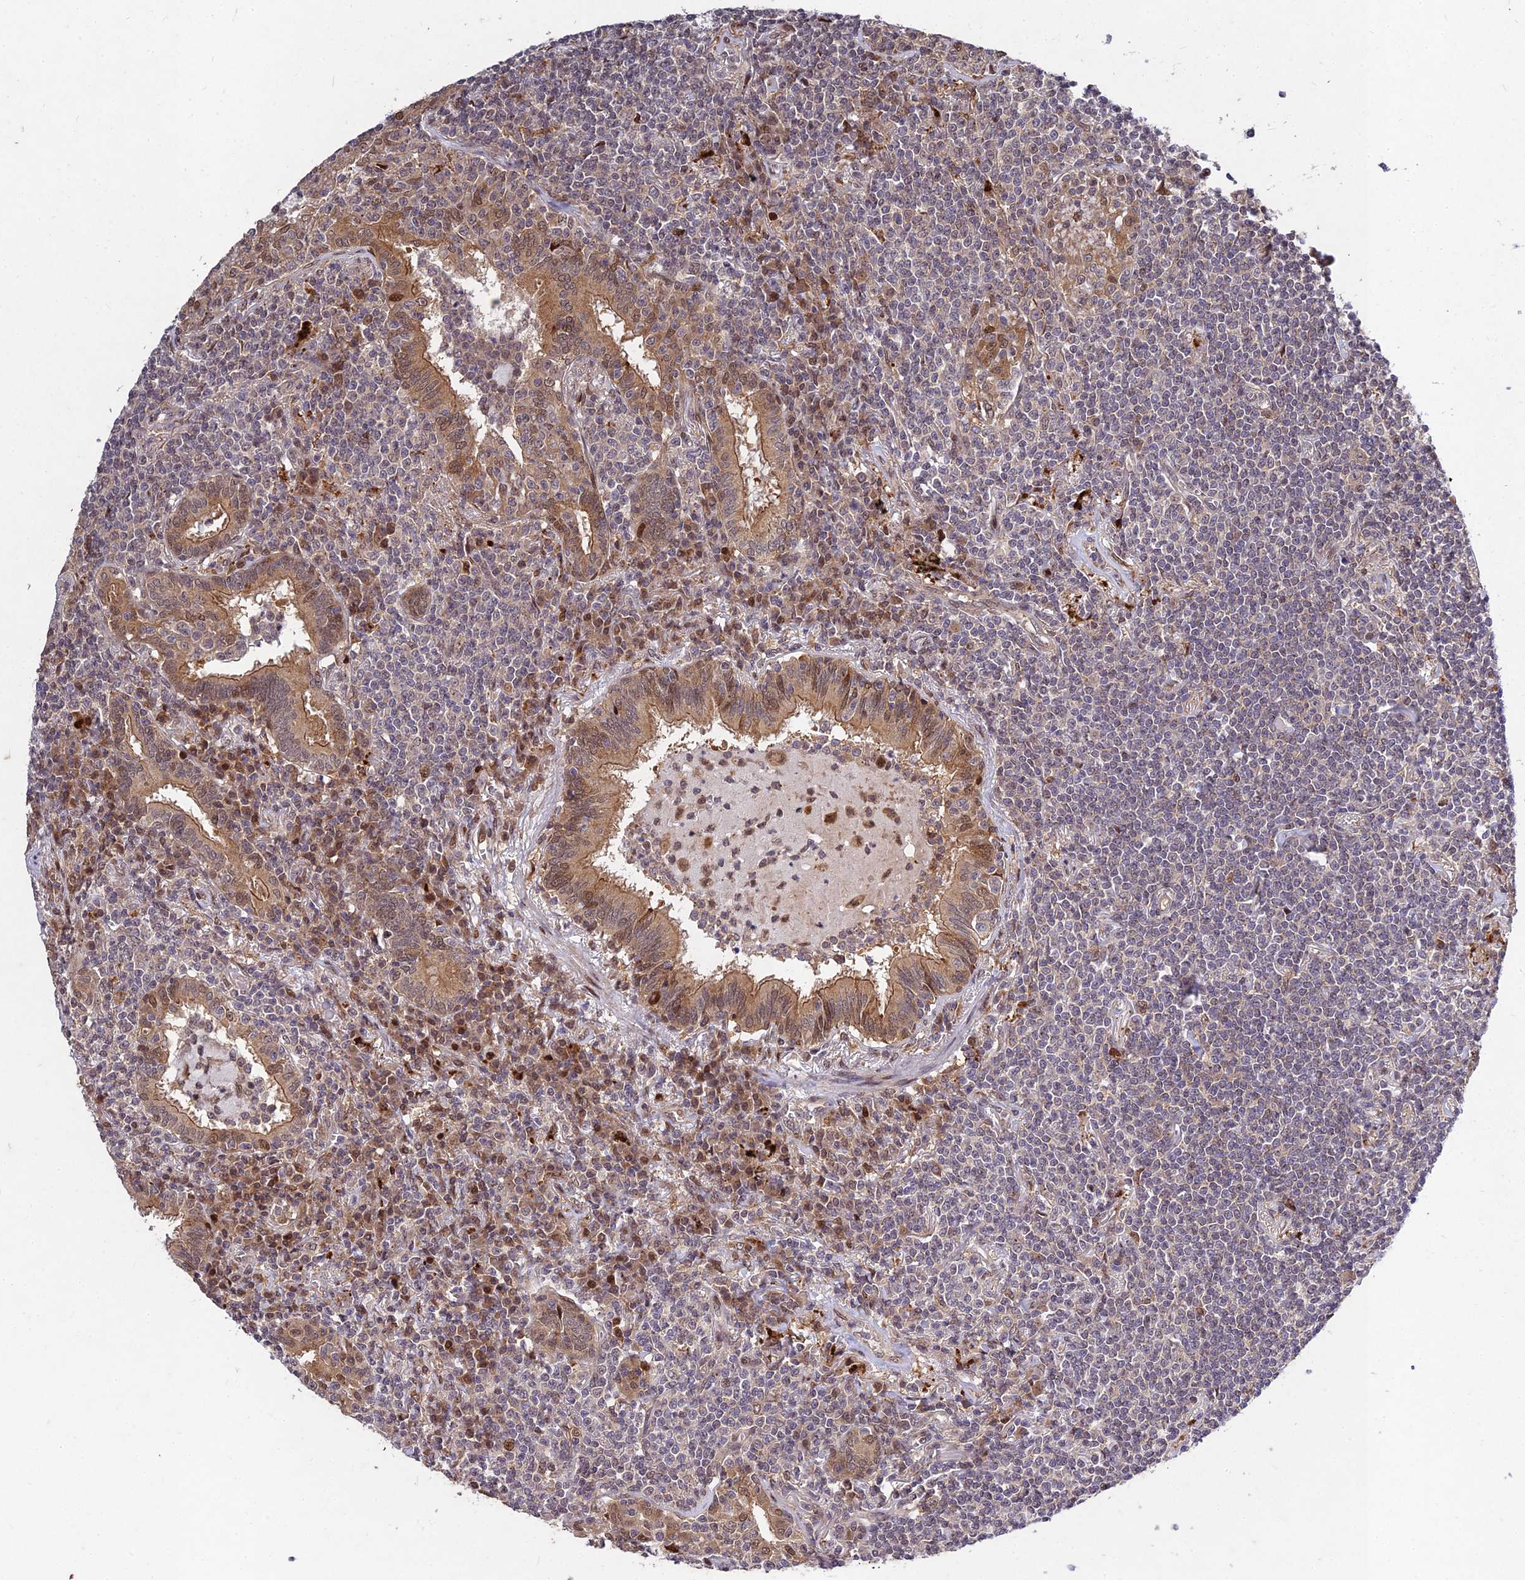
{"staining": {"intensity": "negative", "quantity": "none", "location": "none"}, "tissue": "lymphoma", "cell_type": "Tumor cells", "image_type": "cancer", "snomed": [{"axis": "morphology", "description": "Malignant lymphoma, non-Hodgkin's type, Low grade"}, {"axis": "topography", "description": "Lung"}], "caption": "IHC photomicrograph of lymphoma stained for a protein (brown), which demonstrates no expression in tumor cells. Brightfield microscopy of IHC stained with DAB (brown) and hematoxylin (blue), captured at high magnification.", "gene": "MKKS", "patient": {"sex": "female", "age": 71}}